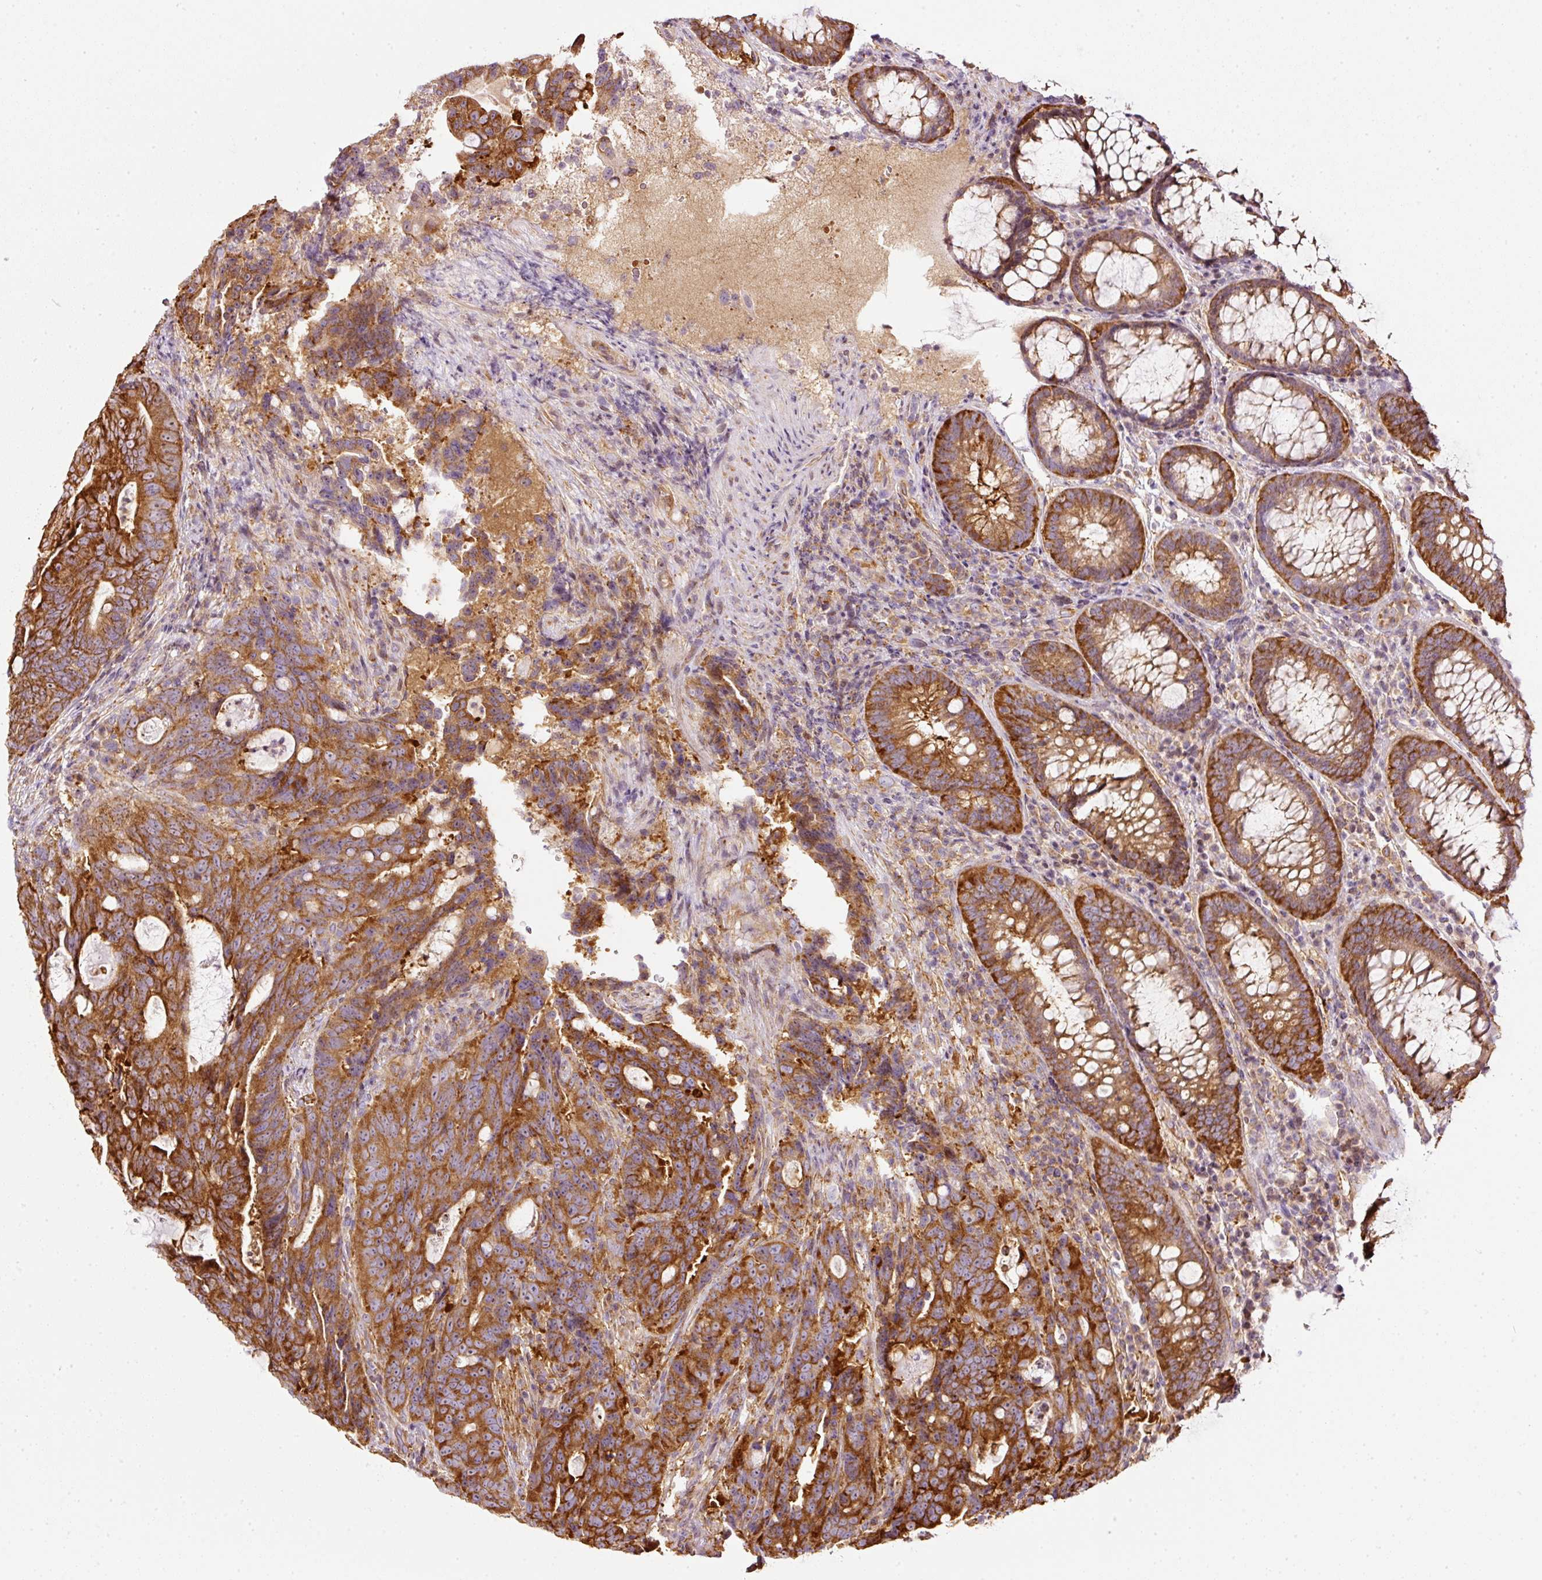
{"staining": {"intensity": "strong", "quantity": ">75%", "location": "cytoplasmic/membranous"}, "tissue": "colorectal cancer", "cell_type": "Tumor cells", "image_type": "cancer", "snomed": [{"axis": "morphology", "description": "Adenocarcinoma, NOS"}, {"axis": "topography", "description": "Colon"}], "caption": "Protein staining by IHC exhibits strong cytoplasmic/membranous positivity in about >75% of tumor cells in colorectal adenocarcinoma. (Brightfield microscopy of DAB IHC at high magnification).", "gene": "SCNM1", "patient": {"sex": "female", "age": 82}}